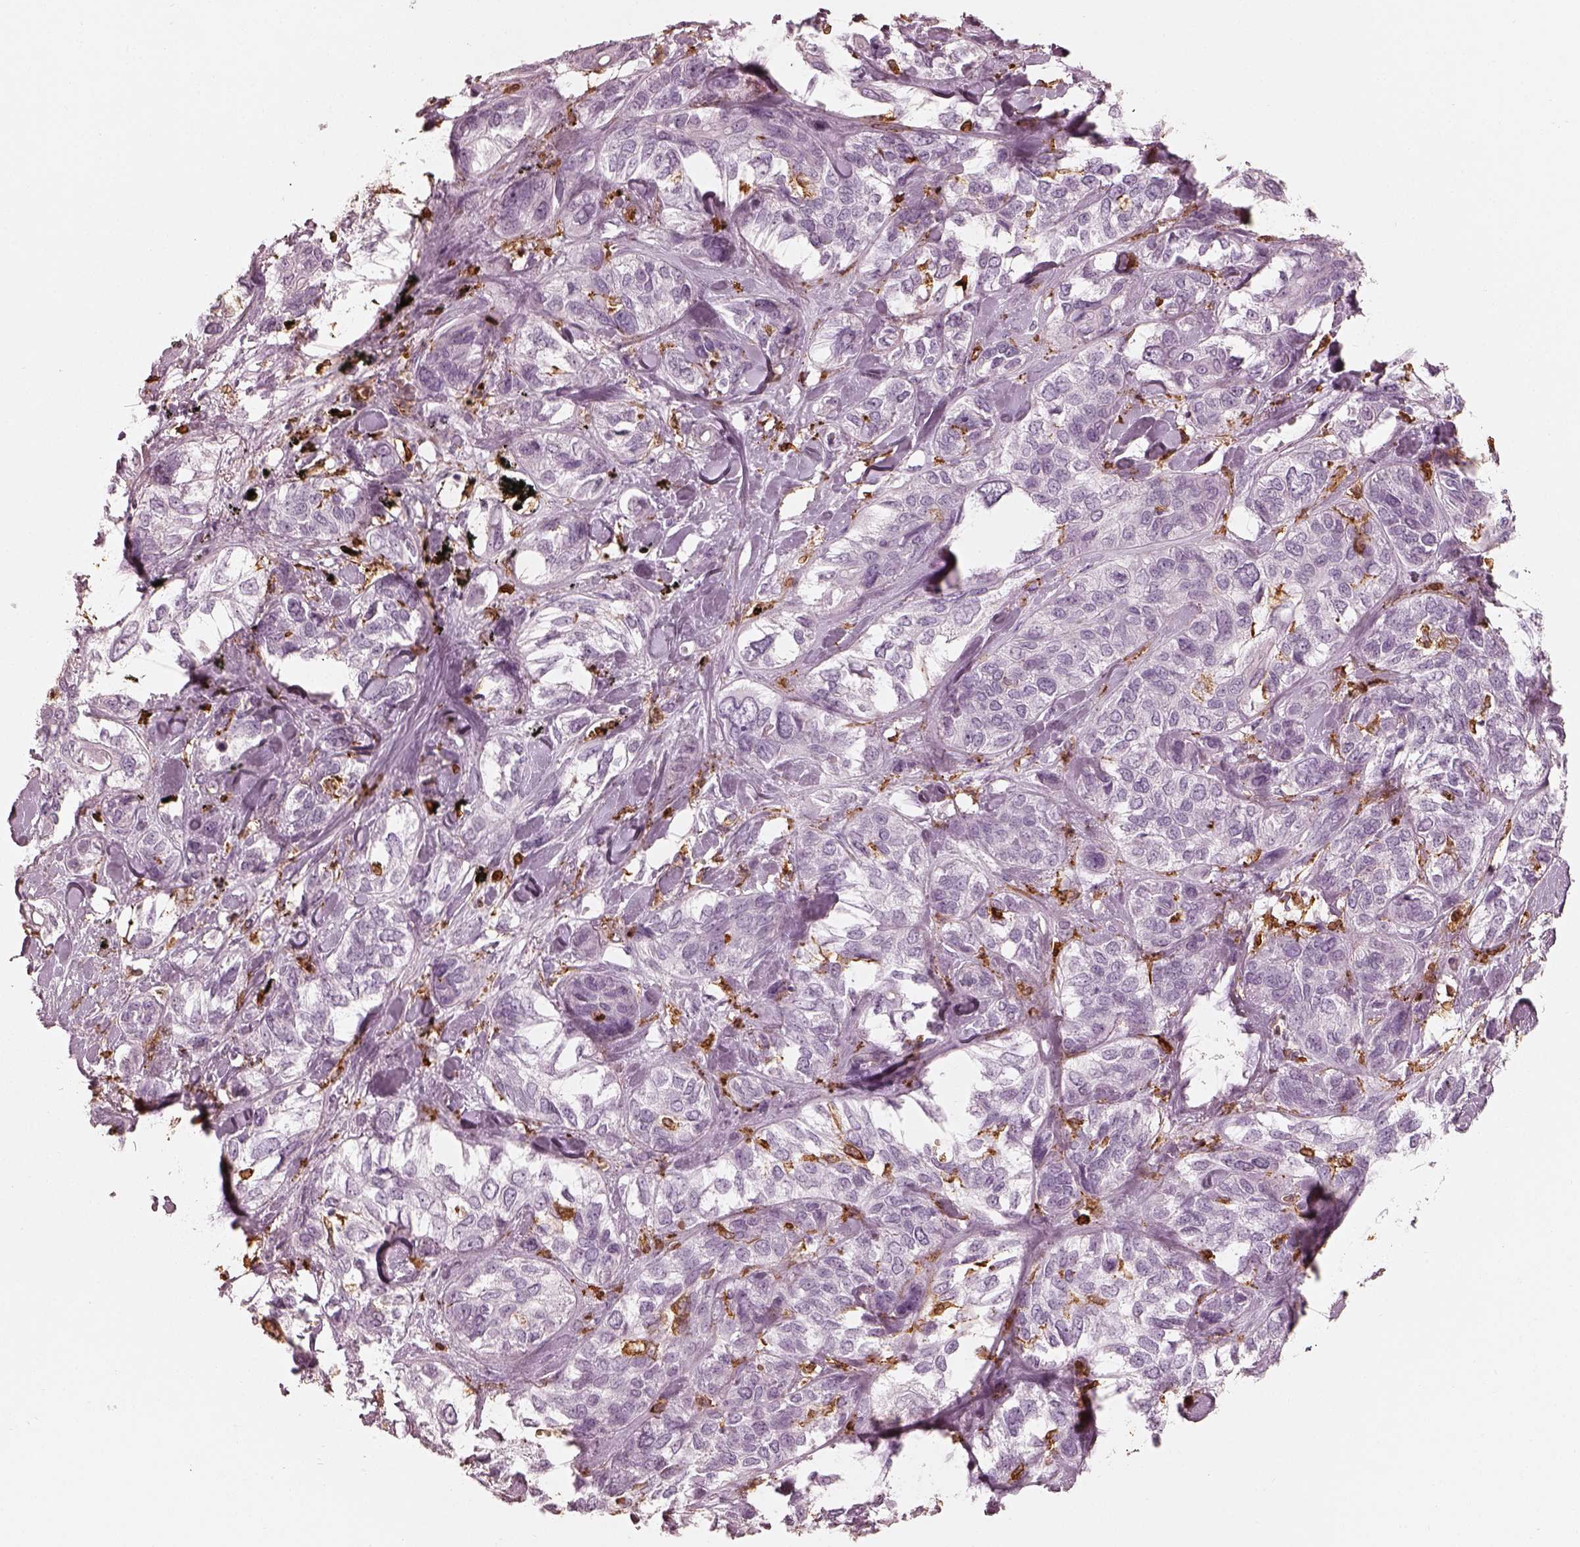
{"staining": {"intensity": "negative", "quantity": "none", "location": "none"}, "tissue": "lung cancer", "cell_type": "Tumor cells", "image_type": "cancer", "snomed": [{"axis": "morphology", "description": "Squamous cell carcinoma, NOS"}, {"axis": "topography", "description": "Lung"}], "caption": "DAB (3,3'-diaminobenzidine) immunohistochemical staining of lung cancer (squamous cell carcinoma) displays no significant staining in tumor cells. (Stains: DAB (3,3'-diaminobenzidine) IHC with hematoxylin counter stain, Microscopy: brightfield microscopy at high magnification).", "gene": "ALOX5", "patient": {"sex": "female", "age": 70}}